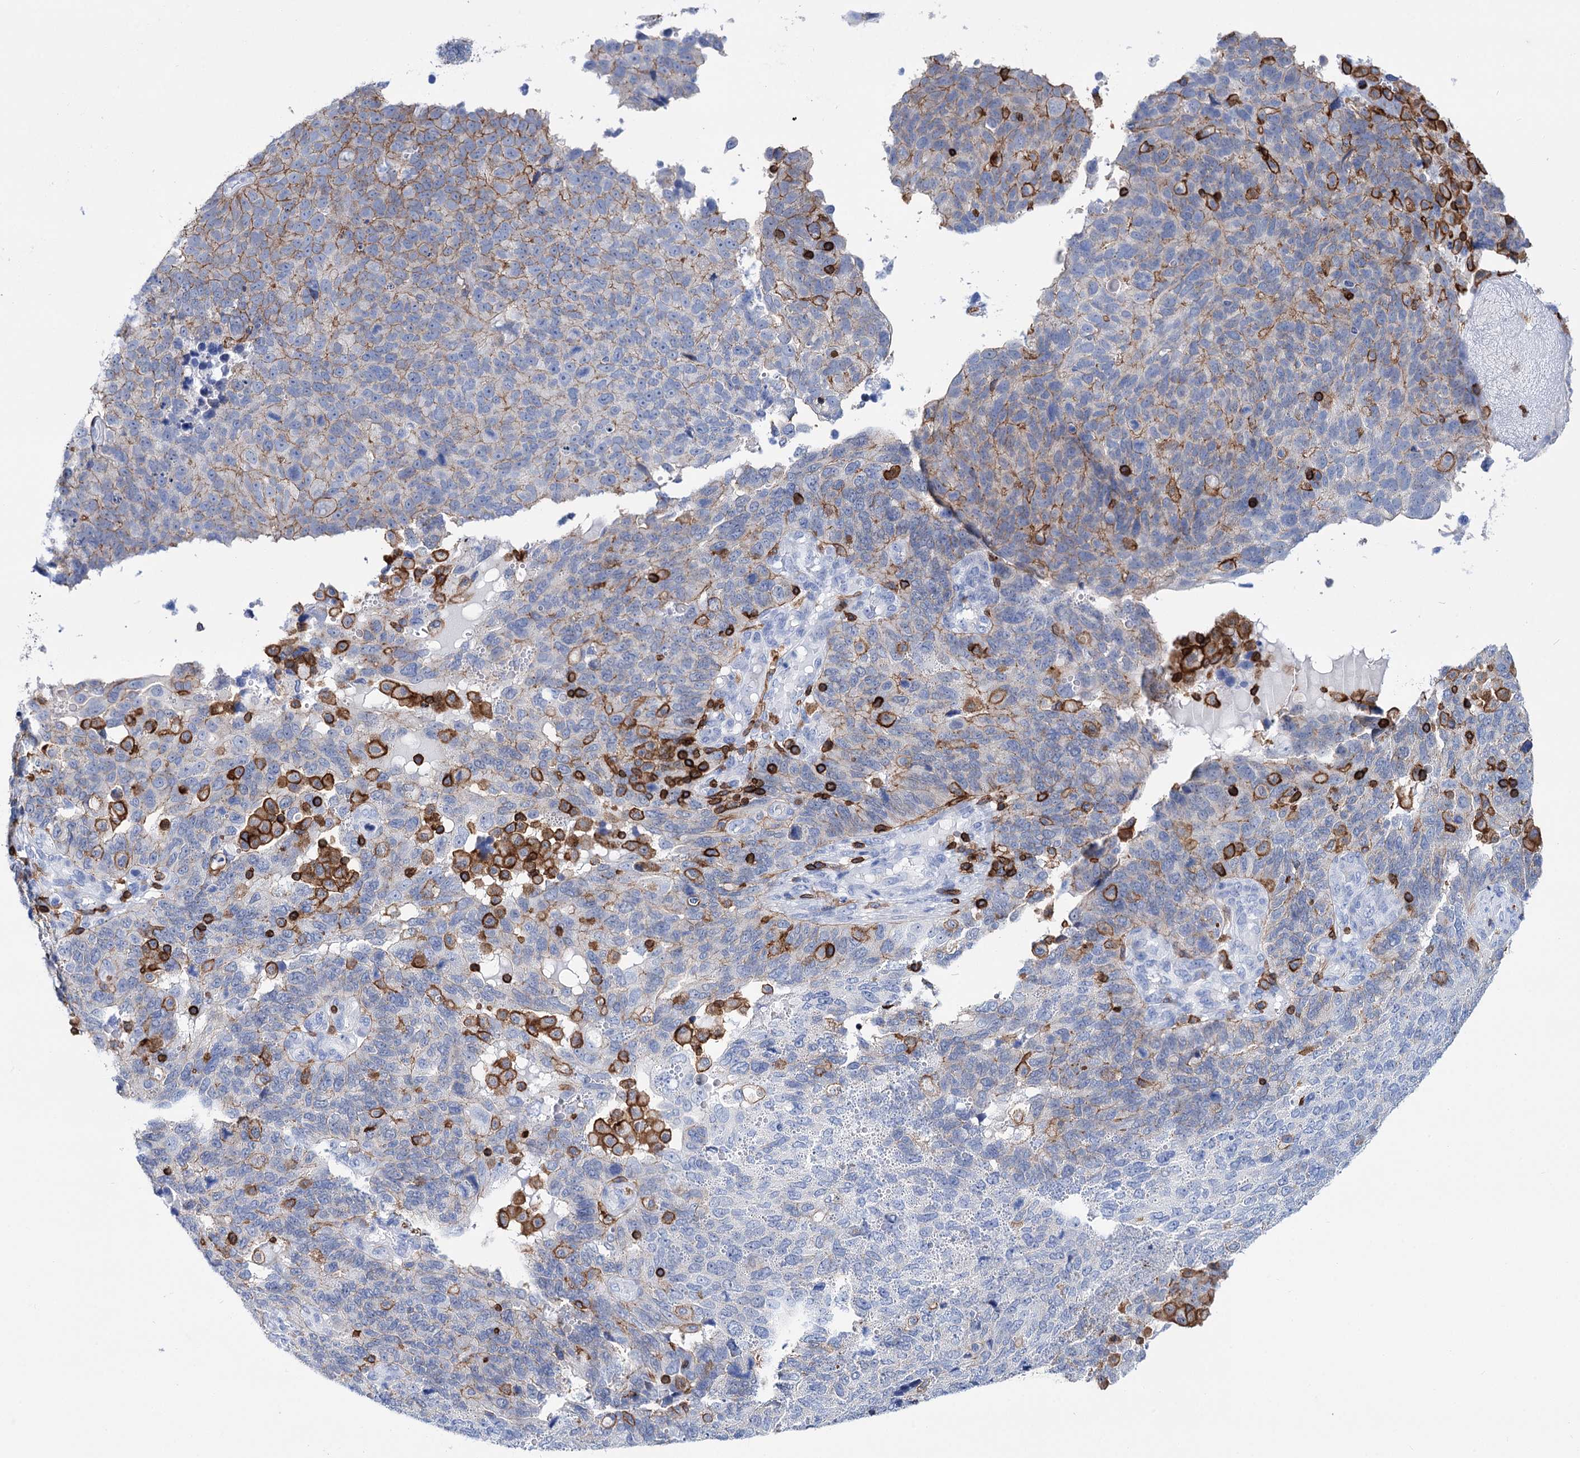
{"staining": {"intensity": "moderate", "quantity": "<25%", "location": "cytoplasmic/membranous"}, "tissue": "endometrial cancer", "cell_type": "Tumor cells", "image_type": "cancer", "snomed": [{"axis": "morphology", "description": "Adenocarcinoma, NOS"}, {"axis": "topography", "description": "Endometrium"}], "caption": "This histopathology image reveals endometrial cancer stained with immunohistochemistry to label a protein in brown. The cytoplasmic/membranous of tumor cells show moderate positivity for the protein. Nuclei are counter-stained blue.", "gene": "DEF6", "patient": {"sex": "female", "age": 66}}